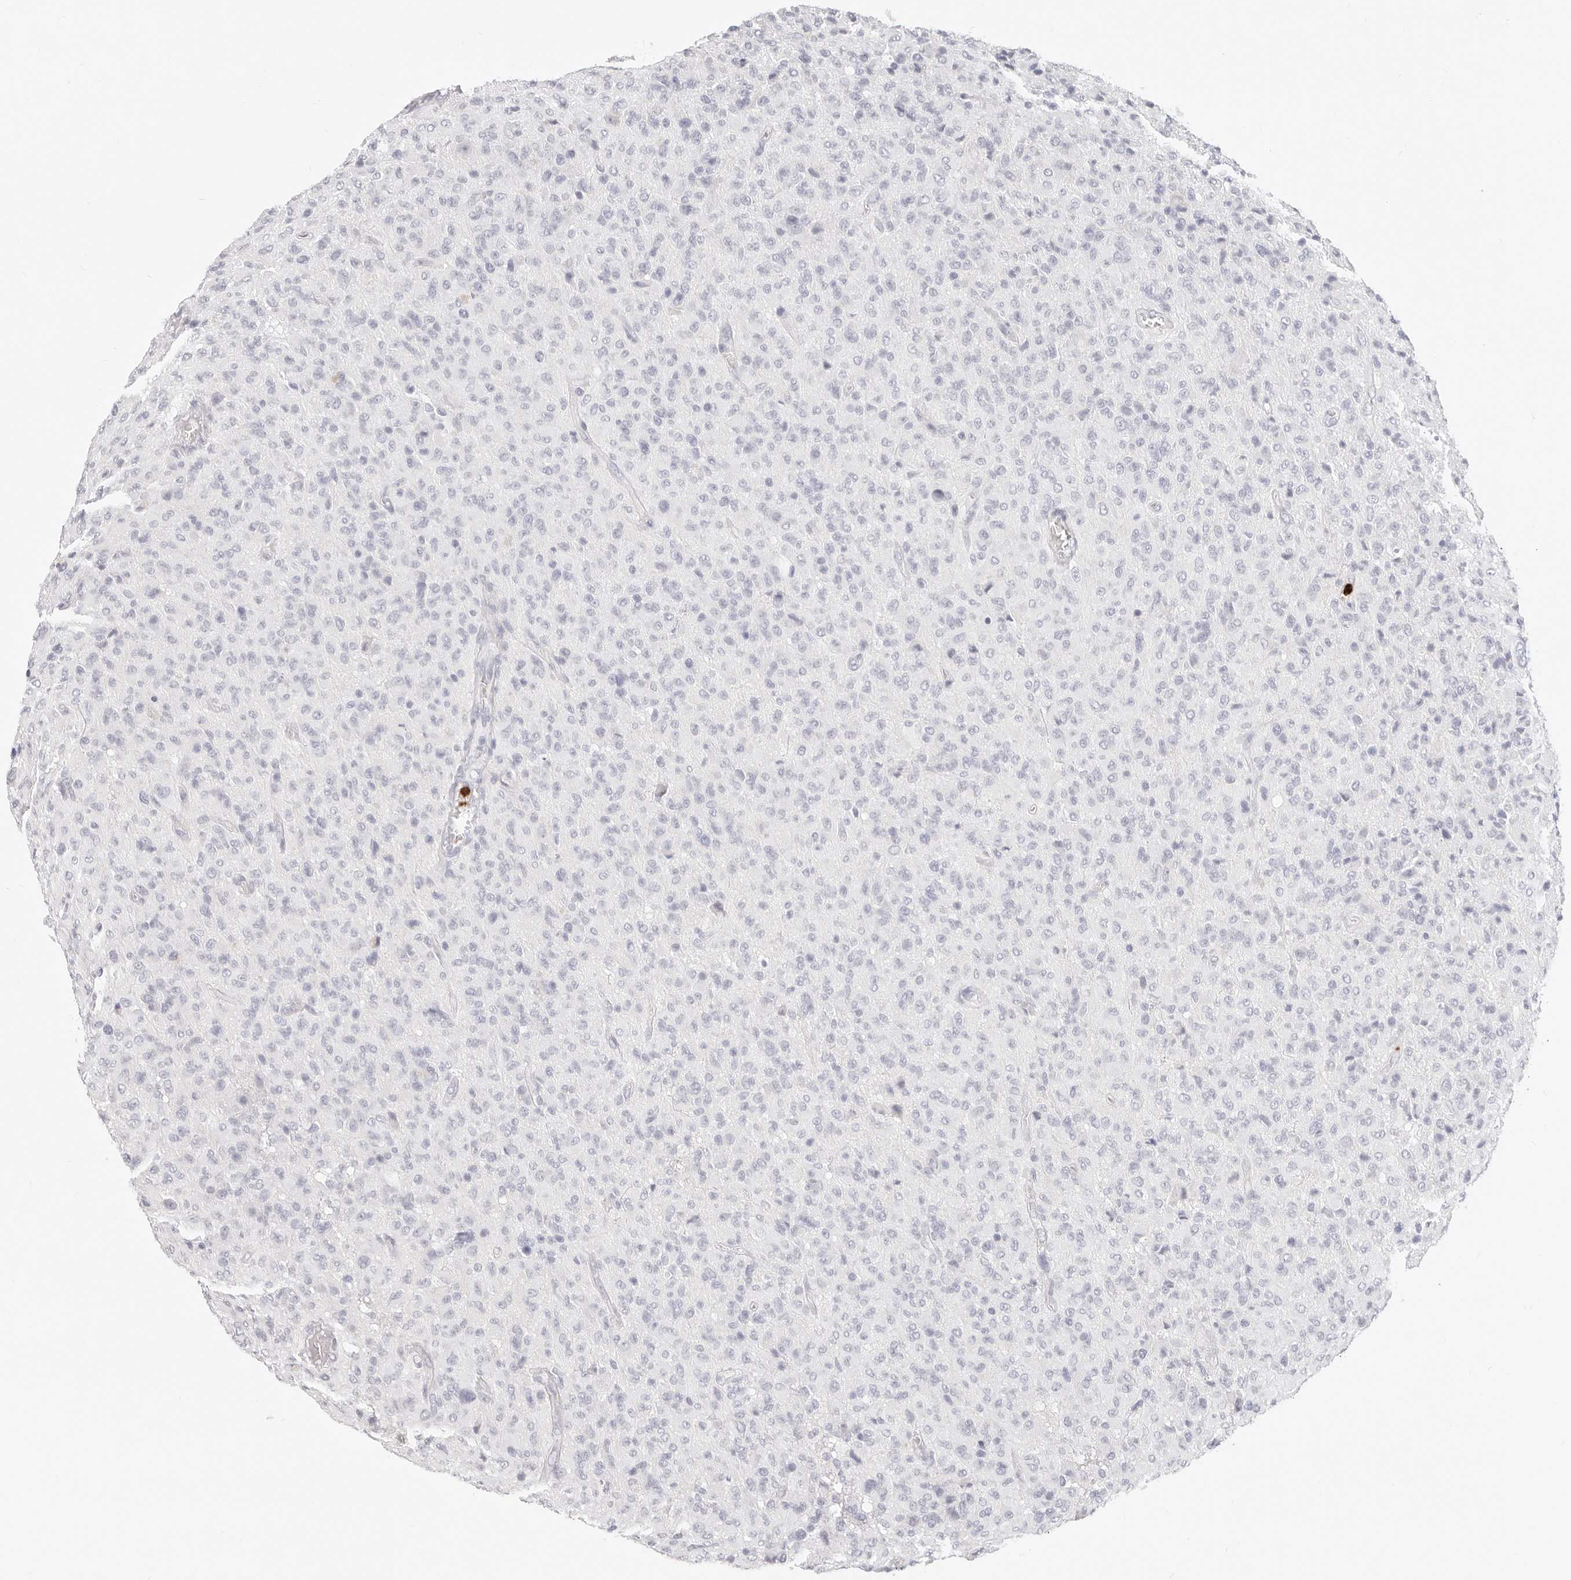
{"staining": {"intensity": "negative", "quantity": "none", "location": "none"}, "tissue": "glioma", "cell_type": "Tumor cells", "image_type": "cancer", "snomed": [{"axis": "morphology", "description": "Glioma, malignant, High grade"}, {"axis": "topography", "description": "Brain"}], "caption": "There is no significant expression in tumor cells of malignant glioma (high-grade). (DAB IHC visualized using brightfield microscopy, high magnification).", "gene": "CAMP", "patient": {"sex": "female", "age": 57}}